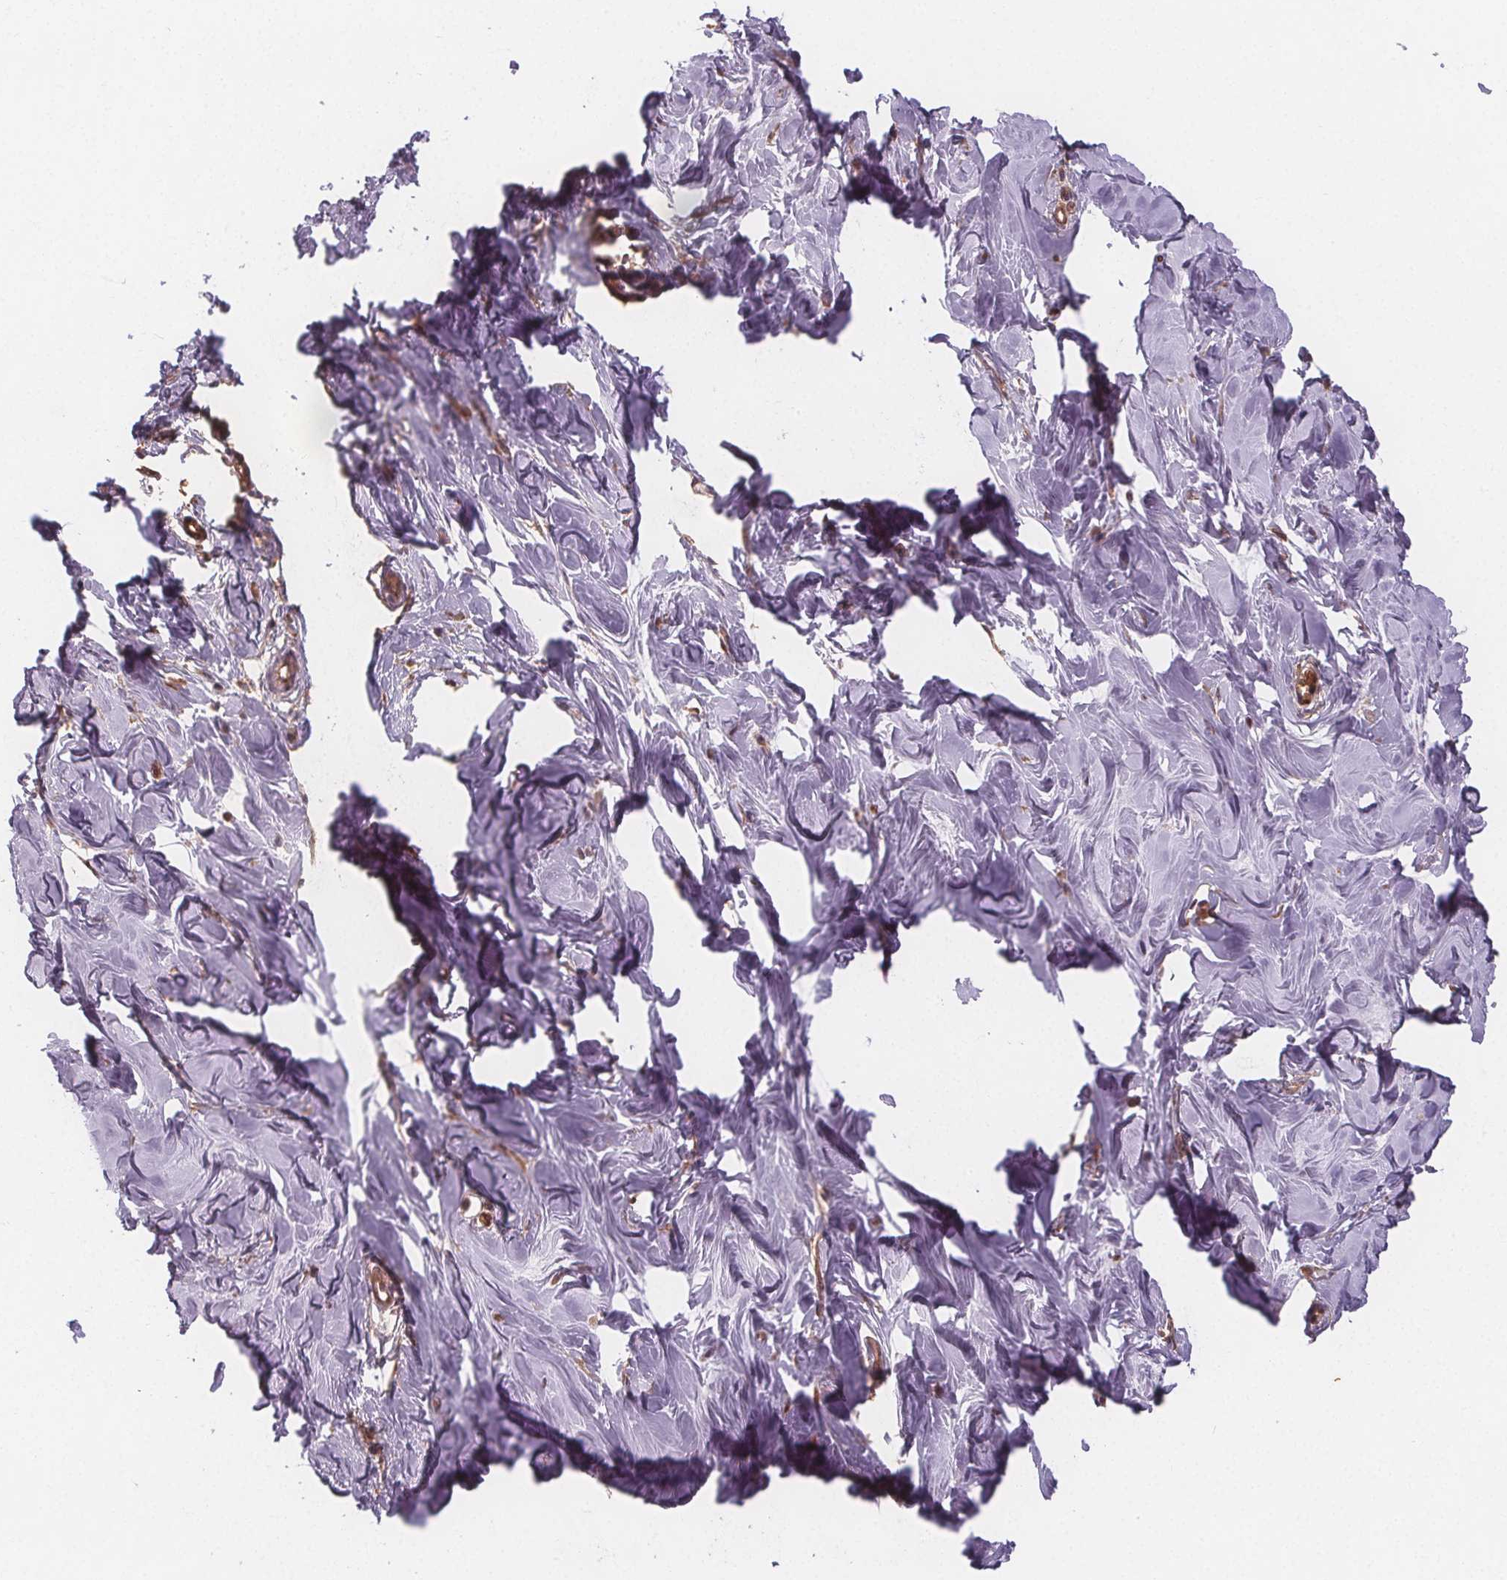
{"staining": {"intensity": "negative", "quantity": "none", "location": "none"}, "tissue": "breast", "cell_type": "Adipocytes", "image_type": "normal", "snomed": [{"axis": "morphology", "description": "Normal tissue, NOS"}, {"axis": "topography", "description": "Breast"}], "caption": "A micrograph of human breast is negative for staining in adipocytes. The staining is performed using DAB brown chromogen with nuclei counter-stained in using hematoxylin.", "gene": "EIF3D", "patient": {"sex": "female", "age": 27}}